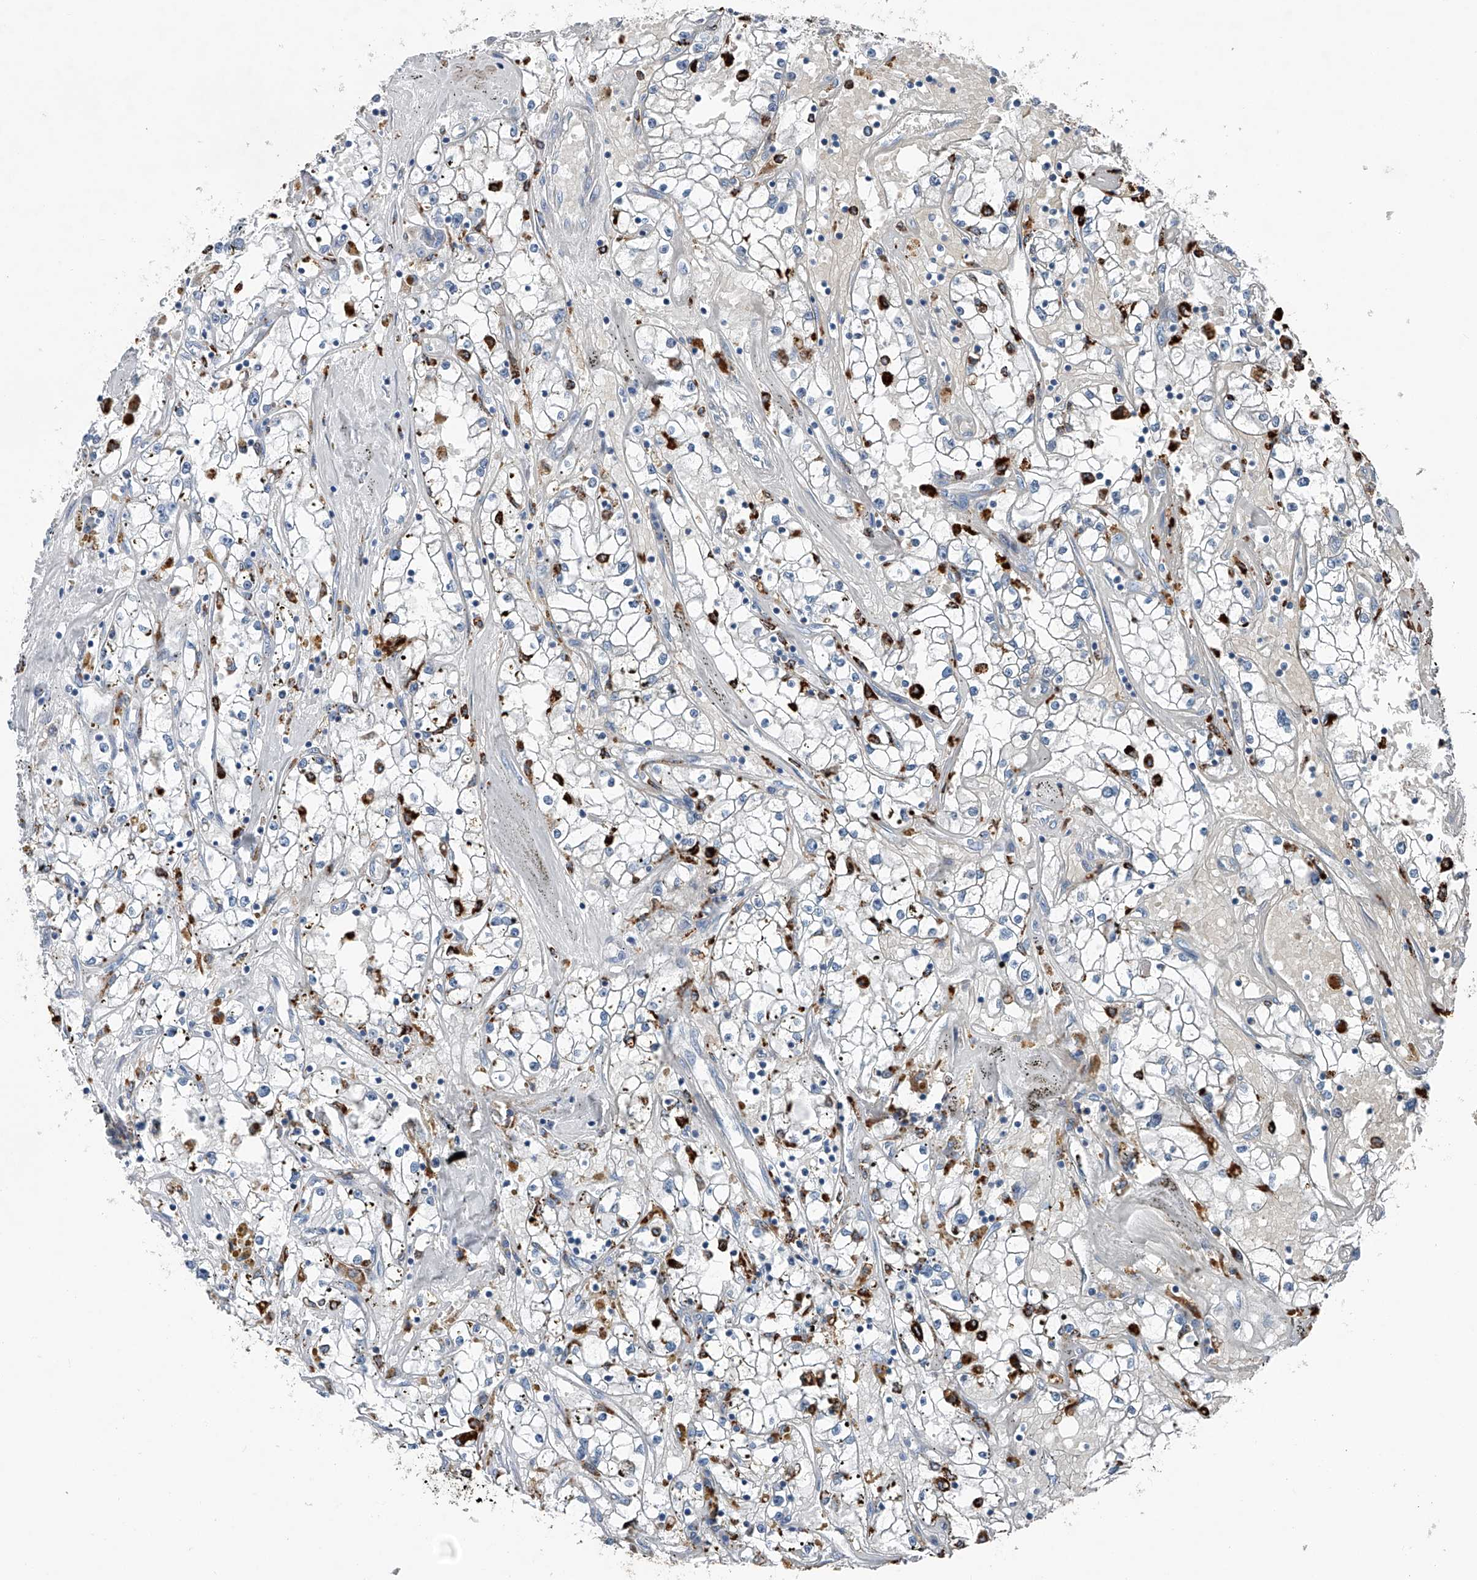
{"staining": {"intensity": "negative", "quantity": "none", "location": "none"}, "tissue": "renal cancer", "cell_type": "Tumor cells", "image_type": "cancer", "snomed": [{"axis": "morphology", "description": "Adenocarcinoma, NOS"}, {"axis": "topography", "description": "Kidney"}], "caption": "There is no significant positivity in tumor cells of adenocarcinoma (renal).", "gene": "ZNF772", "patient": {"sex": "male", "age": 56}}